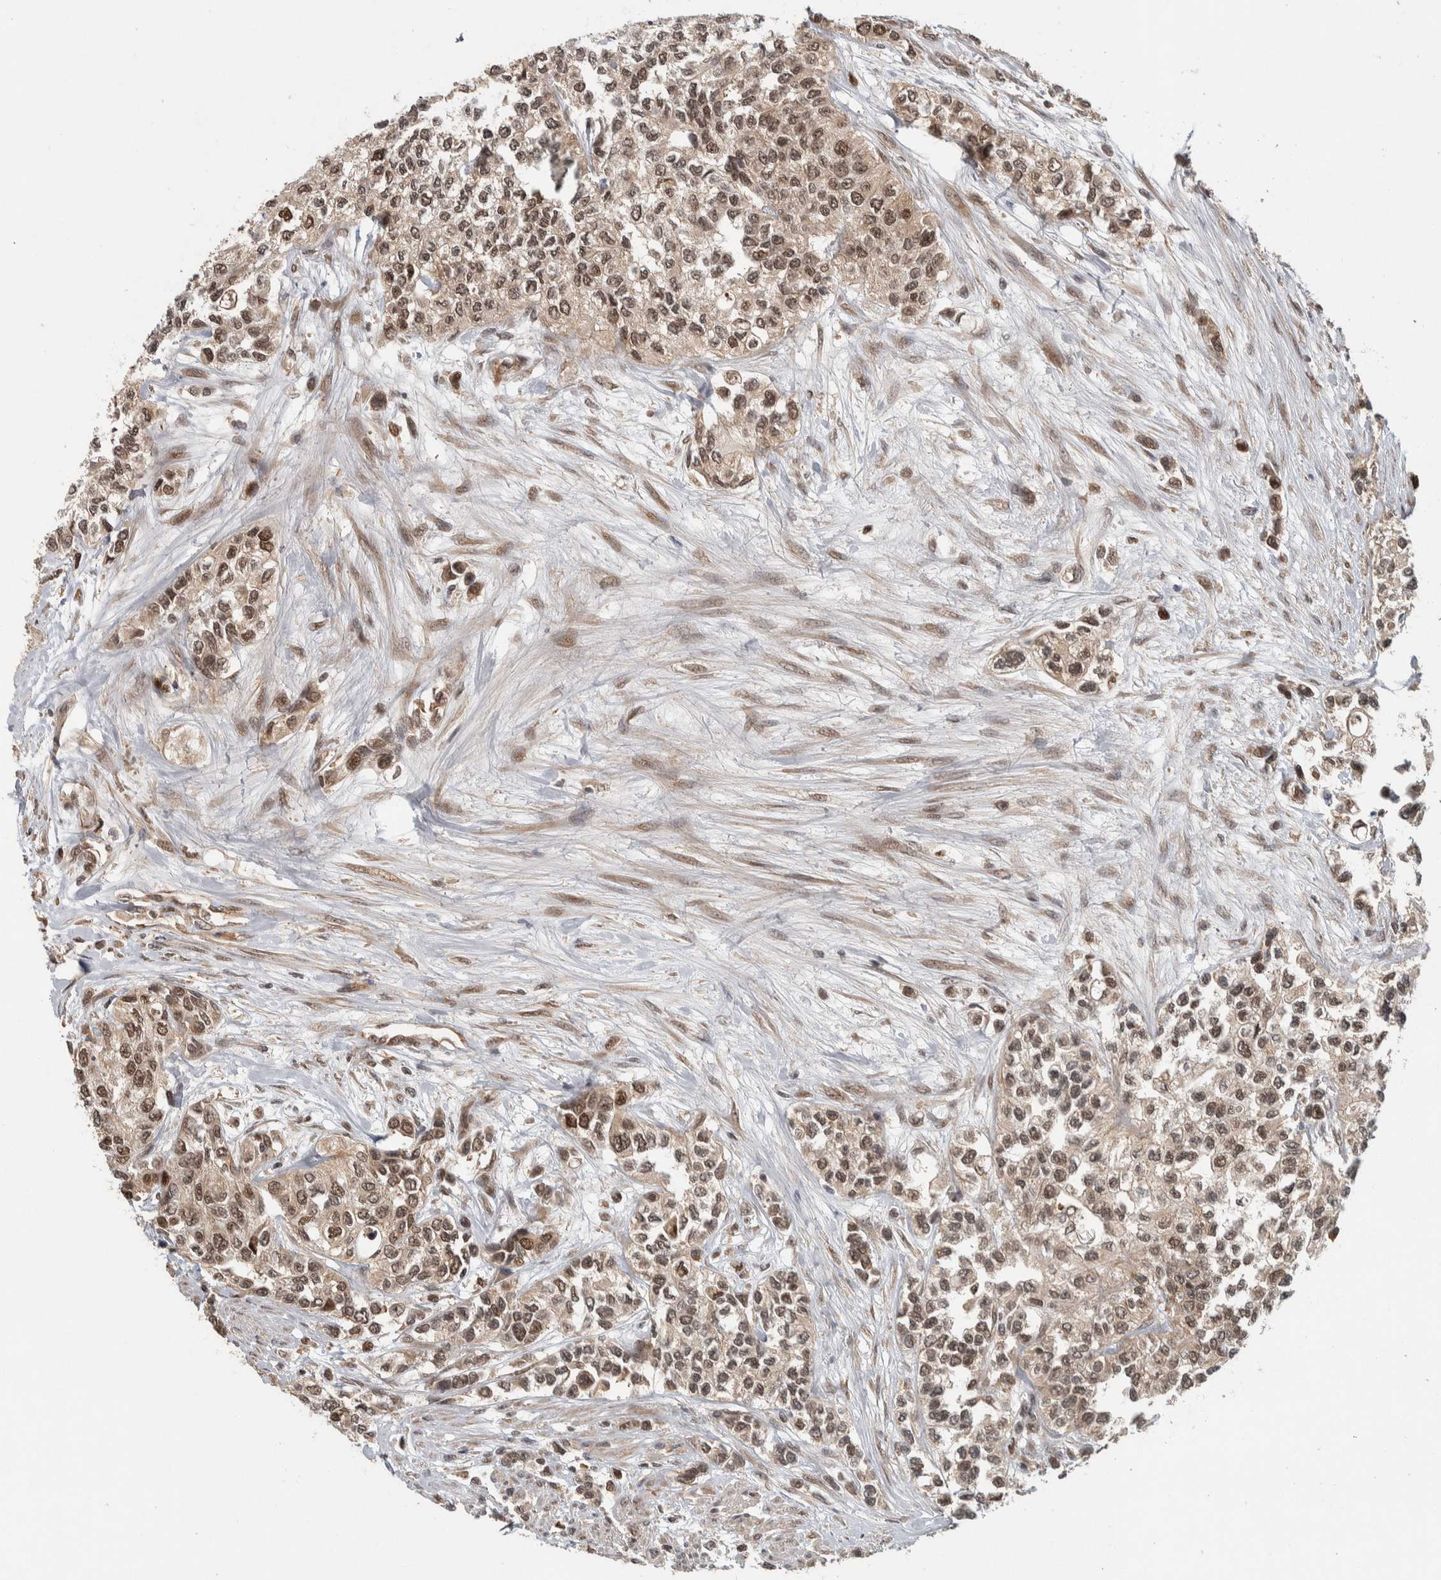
{"staining": {"intensity": "moderate", "quantity": ">75%", "location": "nuclear"}, "tissue": "urothelial cancer", "cell_type": "Tumor cells", "image_type": "cancer", "snomed": [{"axis": "morphology", "description": "Urothelial carcinoma, High grade"}, {"axis": "topography", "description": "Urinary bladder"}], "caption": "Immunohistochemical staining of human urothelial cancer shows medium levels of moderate nuclear staining in about >75% of tumor cells.", "gene": "RPS6KA4", "patient": {"sex": "female", "age": 56}}